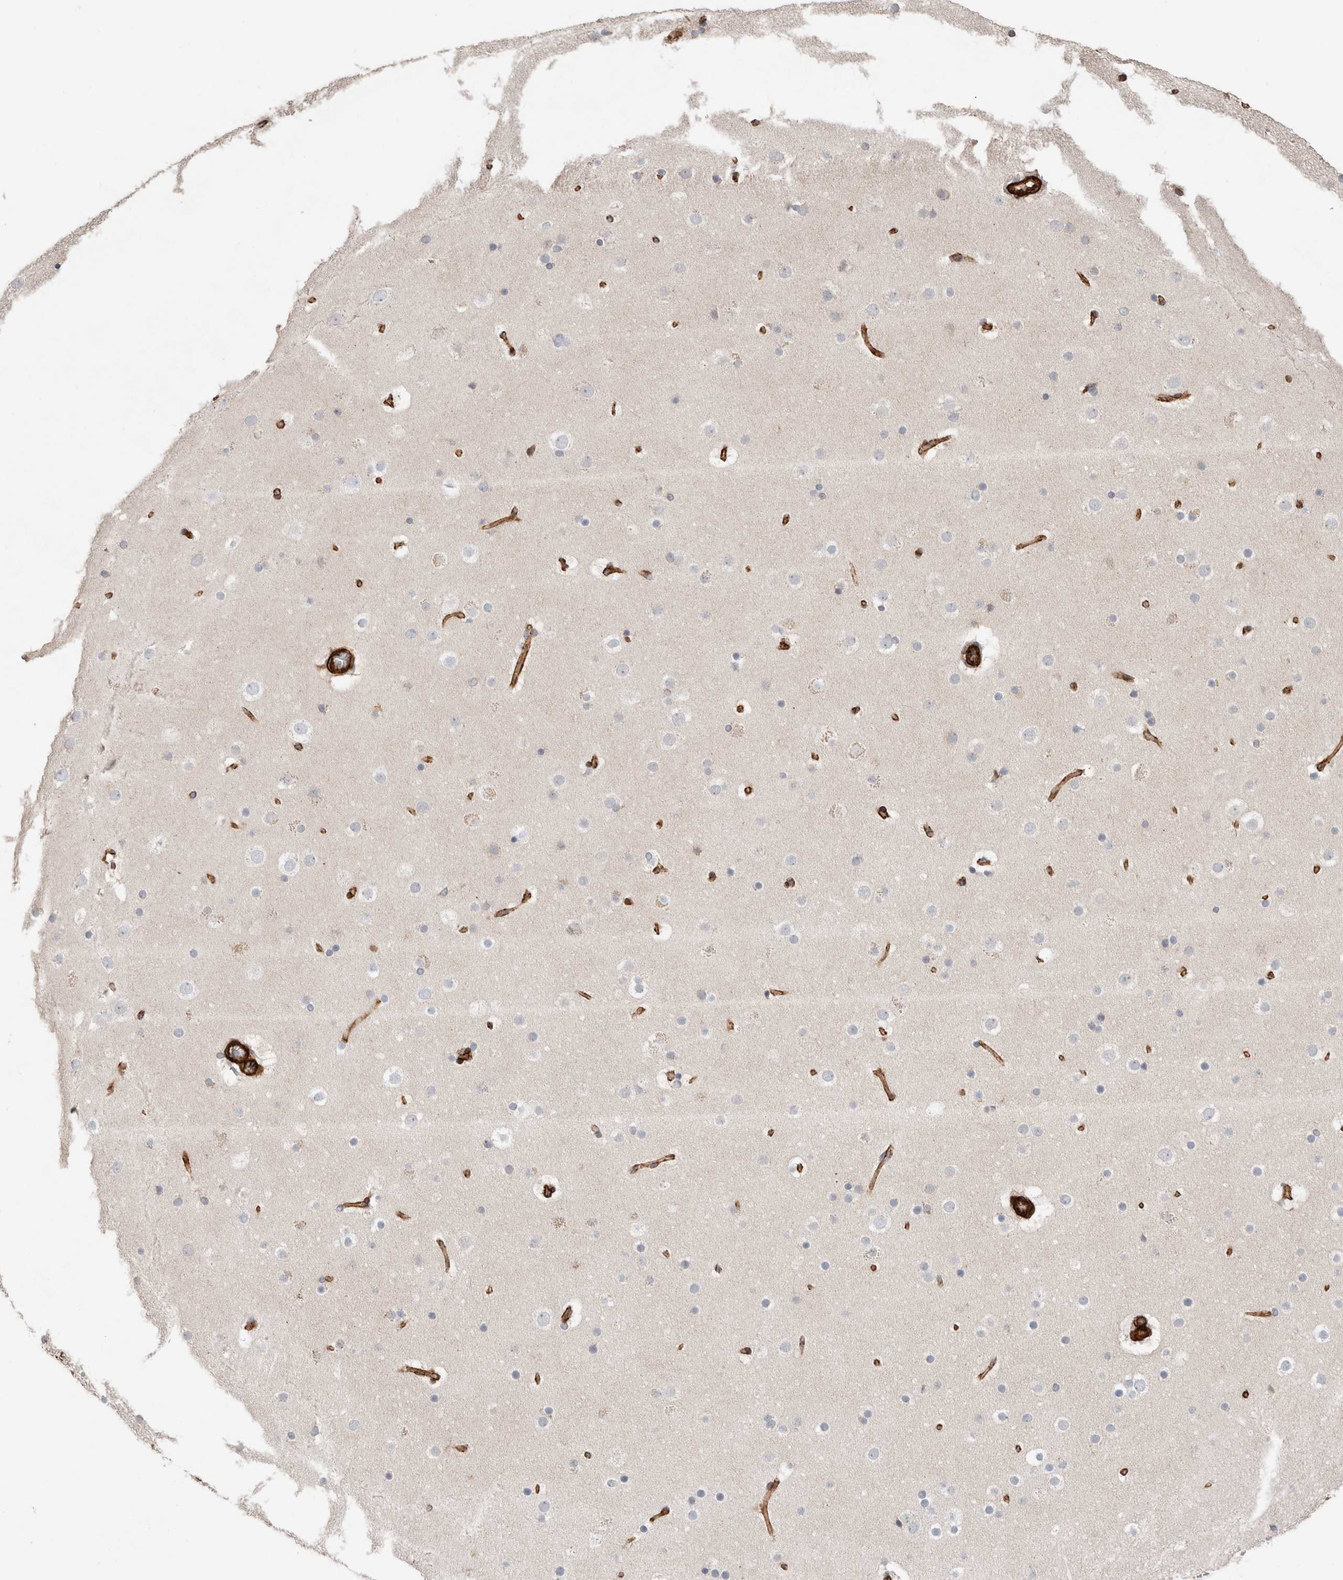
{"staining": {"intensity": "strong", "quantity": ">75%", "location": "cytoplasmic/membranous"}, "tissue": "cerebral cortex", "cell_type": "Endothelial cells", "image_type": "normal", "snomed": [{"axis": "morphology", "description": "Normal tissue, NOS"}, {"axis": "topography", "description": "Cerebral cortex"}], "caption": "Protein expression analysis of benign cerebral cortex reveals strong cytoplasmic/membranous positivity in approximately >75% of endothelial cells. (brown staining indicates protein expression, while blue staining denotes nuclei).", "gene": "RAB32", "patient": {"sex": "male", "age": 57}}